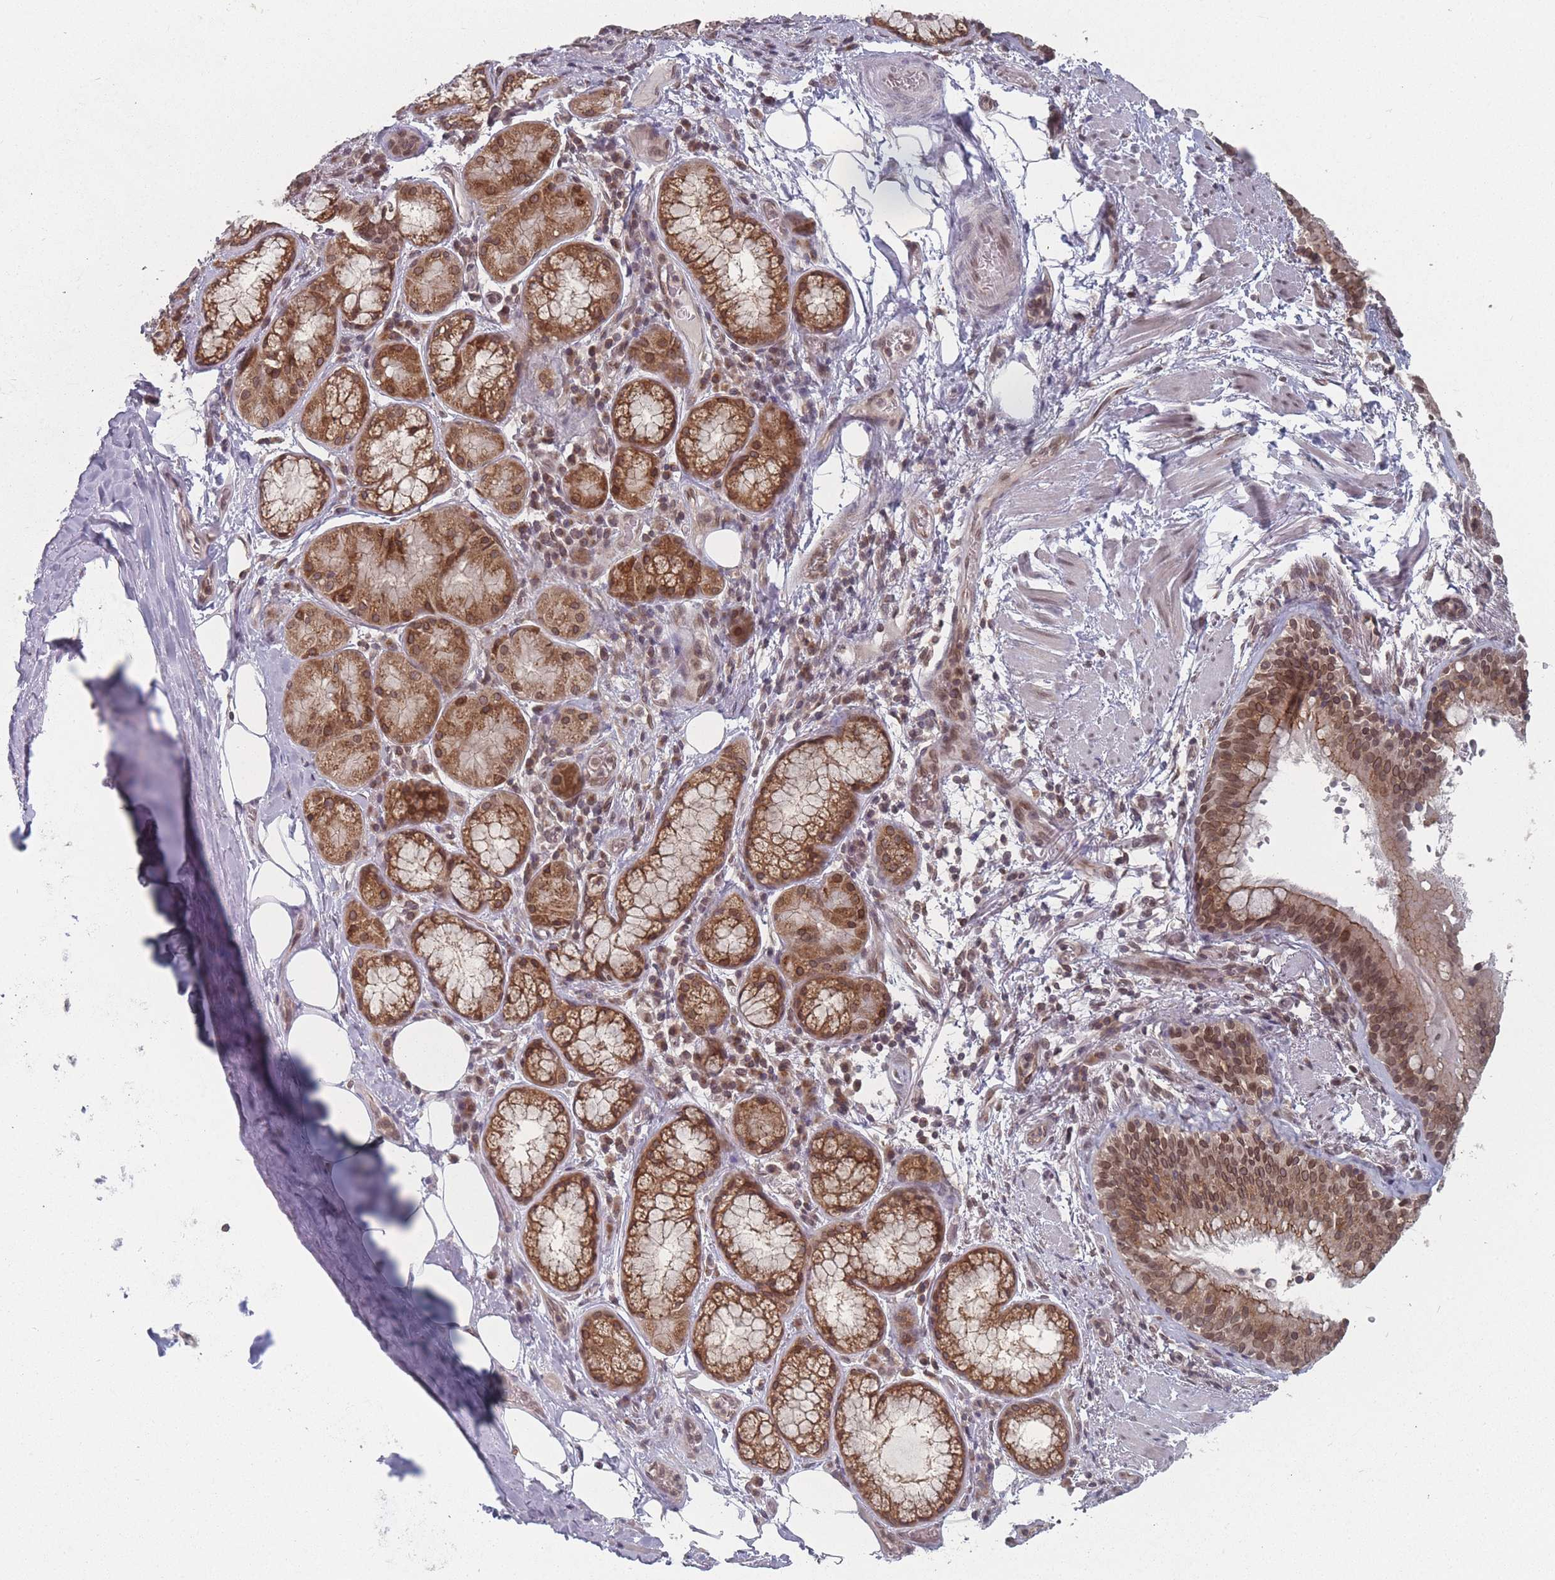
{"staining": {"intensity": "negative", "quantity": "none", "location": "none"}, "tissue": "adipose tissue", "cell_type": "Adipocytes", "image_type": "normal", "snomed": [{"axis": "morphology", "description": "Normal tissue, NOS"}, {"axis": "topography", "description": "Lymph node"}, {"axis": "topography", "description": "Cartilage tissue"}, {"axis": "topography", "description": "Bronchus"}], "caption": "Adipocytes are negative for protein expression in normal human adipose tissue.", "gene": "TBC1D25", "patient": {"sex": "male", "age": 63}}